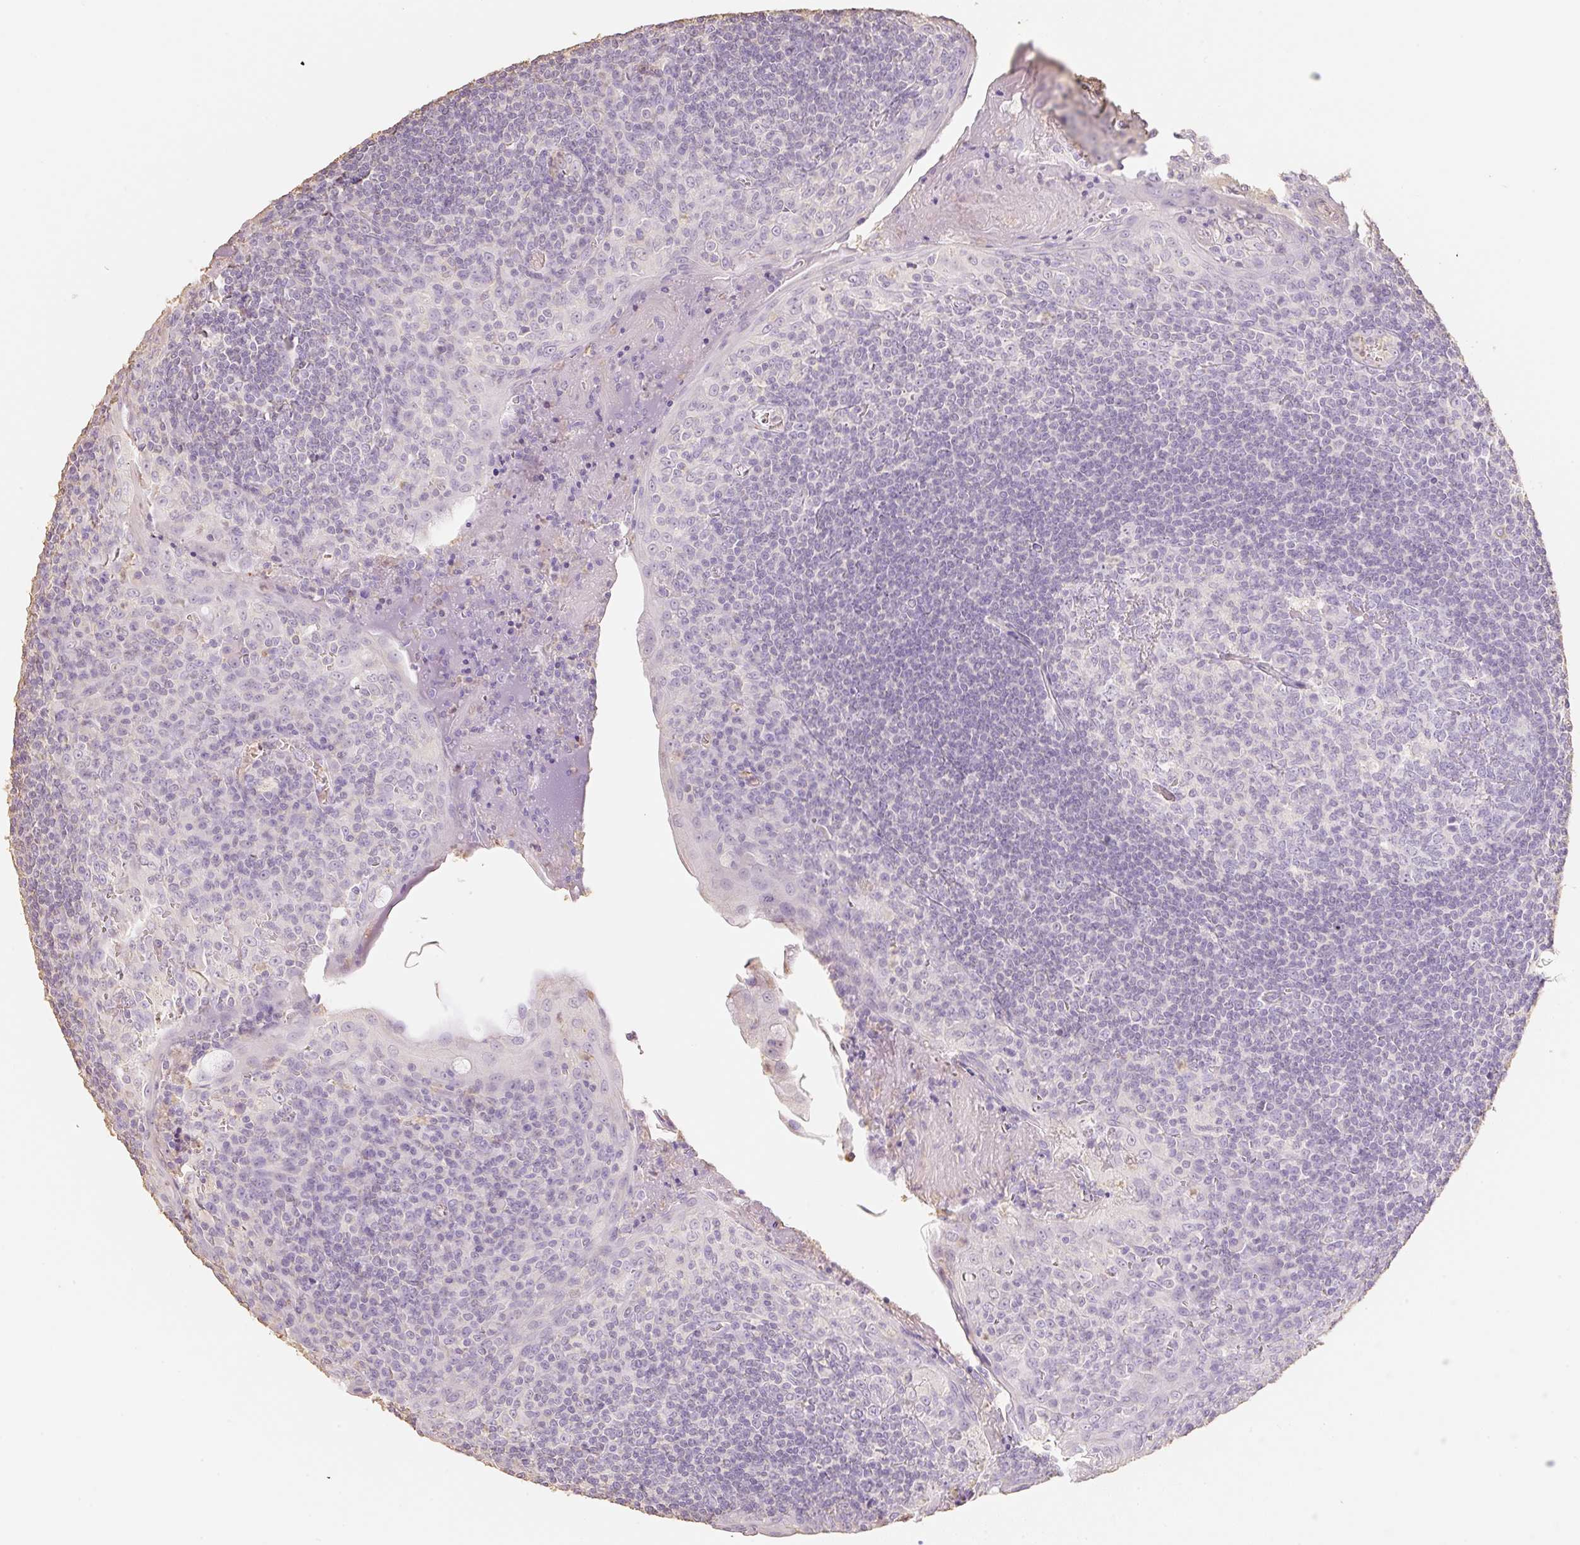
{"staining": {"intensity": "negative", "quantity": "none", "location": "none"}, "tissue": "tonsil", "cell_type": "Germinal center cells", "image_type": "normal", "snomed": [{"axis": "morphology", "description": "Normal tissue, NOS"}, {"axis": "topography", "description": "Tonsil"}], "caption": "IHC micrograph of unremarkable tonsil stained for a protein (brown), which reveals no positivity in germinal center cells.", "gene": "MBOAT7", "patient": {"sex": "male", "age": 27}}